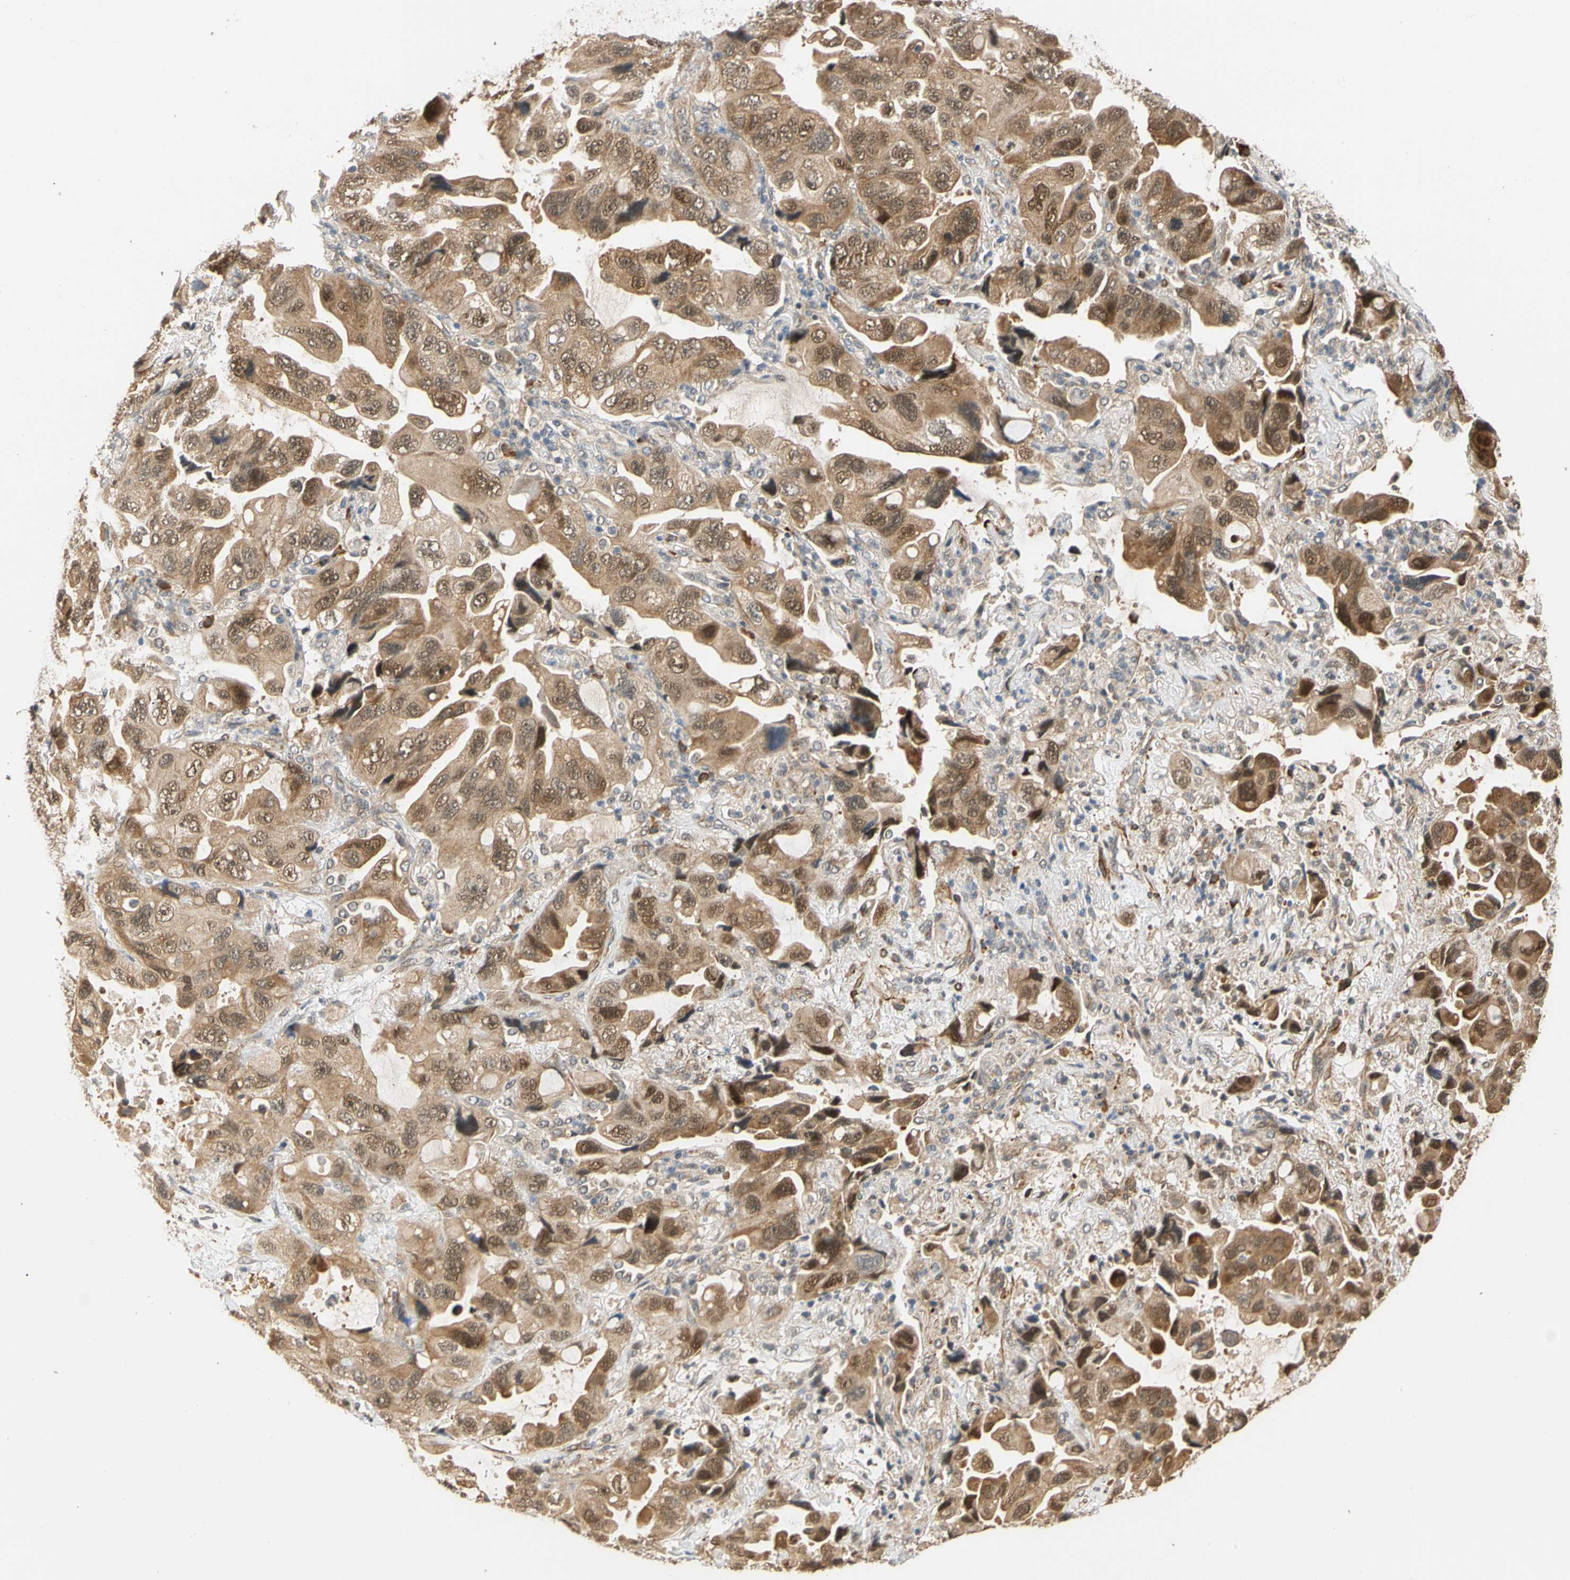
{"staining": {"intensity": "moderate", "quantity": ">75%", "location": "cytoplasmic/membranous,nuclear"}, "tissue": "lung cancer", "cell_type": "Tumor cells", "image_type": "cancer", "snomed": [{"axis": "morphology", "description": "Squamous cell carcinoma, NOS"}, {"axis": "topography", "description": "Lung"}], "caption": "Squamous cell carcinoma (lung) tissue demonstrates moderate cytoplasmic/membranous and nuclear positivity in approximately >75% of tumor cells, visualized by immunohistochemistry.", "gene": "QSER1", "patient": {"sex": "female", "age": 73}}